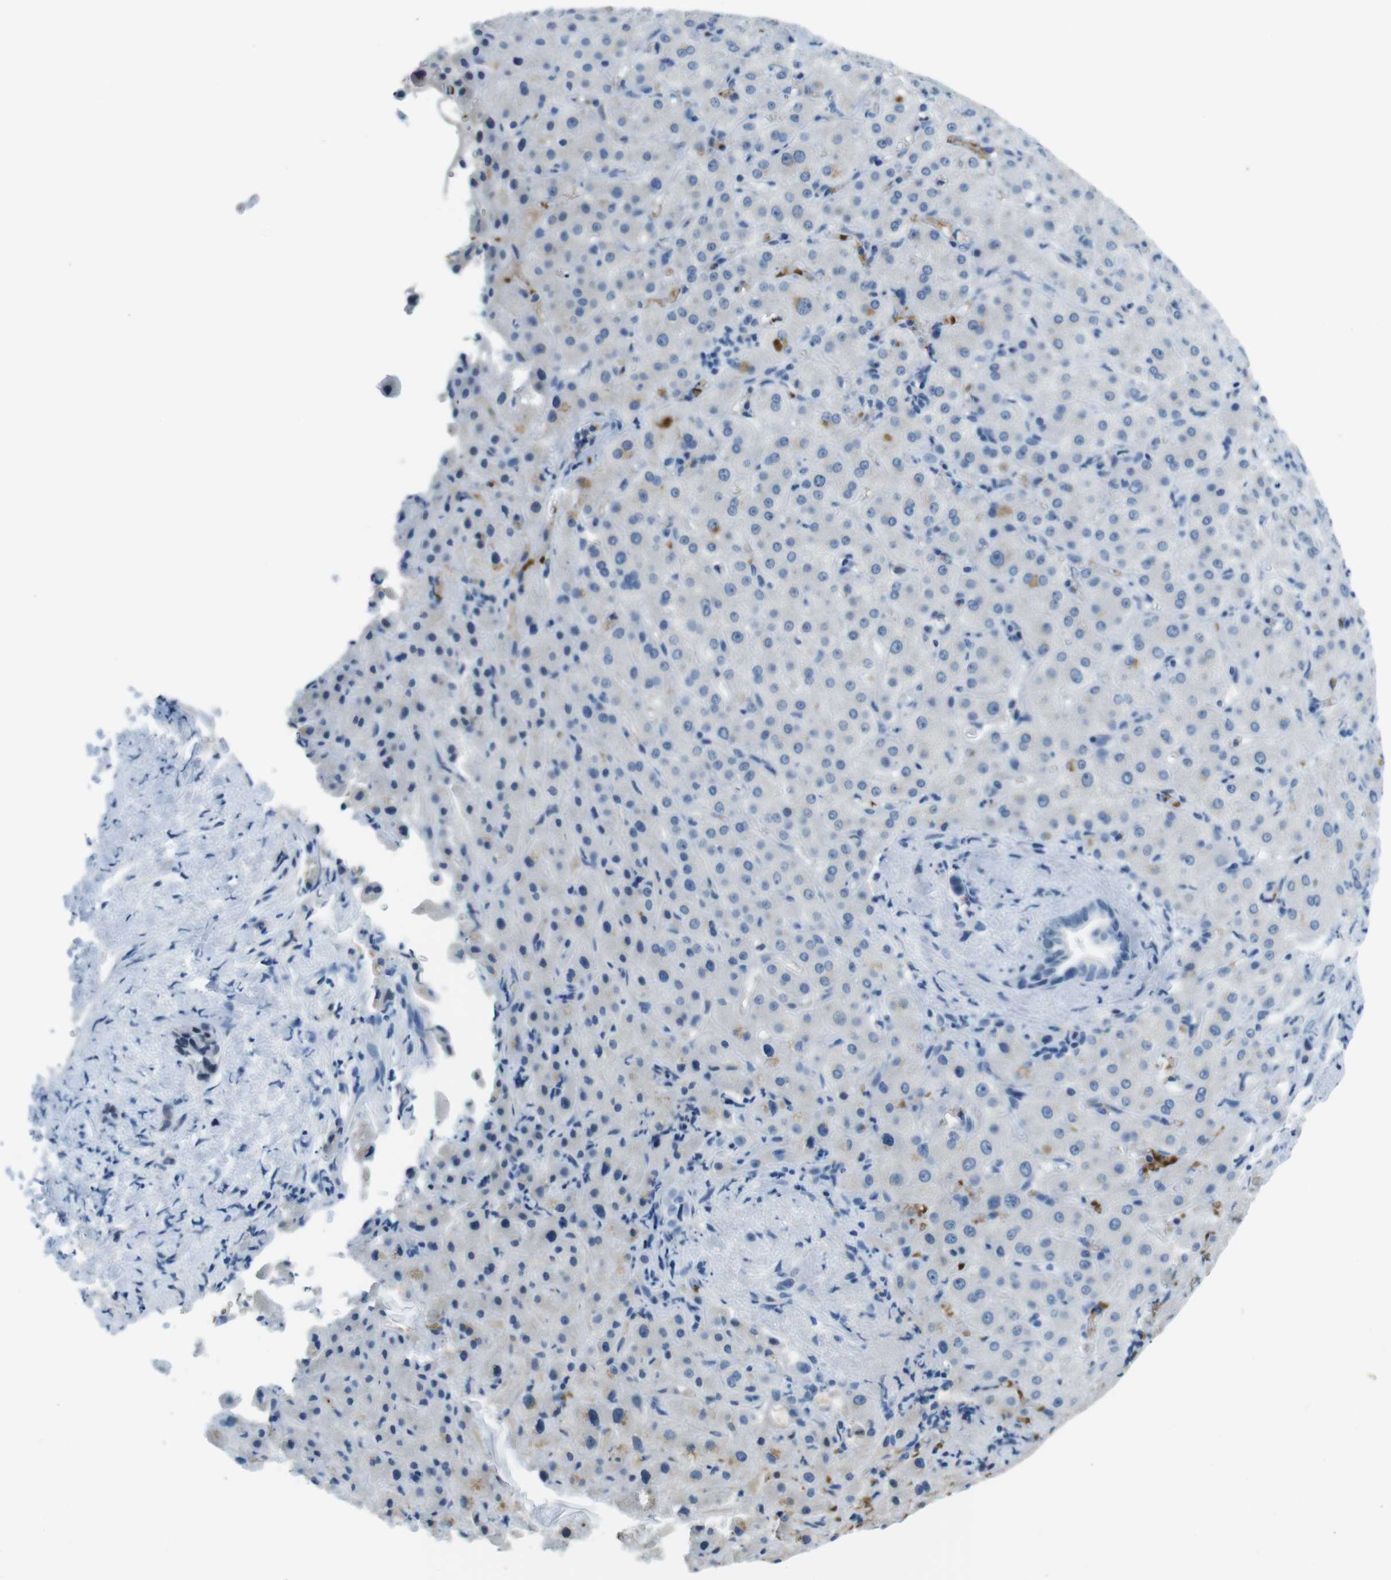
{"staining": {"intensity": "negative", "quantity": "none", "location": "none"}, "tissue": "liver cancer", "cell_type": "Tumor cells", "image_type": "cancer", "snomed": [{"axis": "morphology", "description": "Cholangiocarcinoma"}, {"axis": "topography", "description": "Liver"}], "caption": "Immunohistochemistry micrograph of cholangiocarcinoma (liver) stained for a protein (brown), which shows no expression in tumor cells.", "gene": "TFAP2C", "patient": {"sex": "female", "age": 65}}